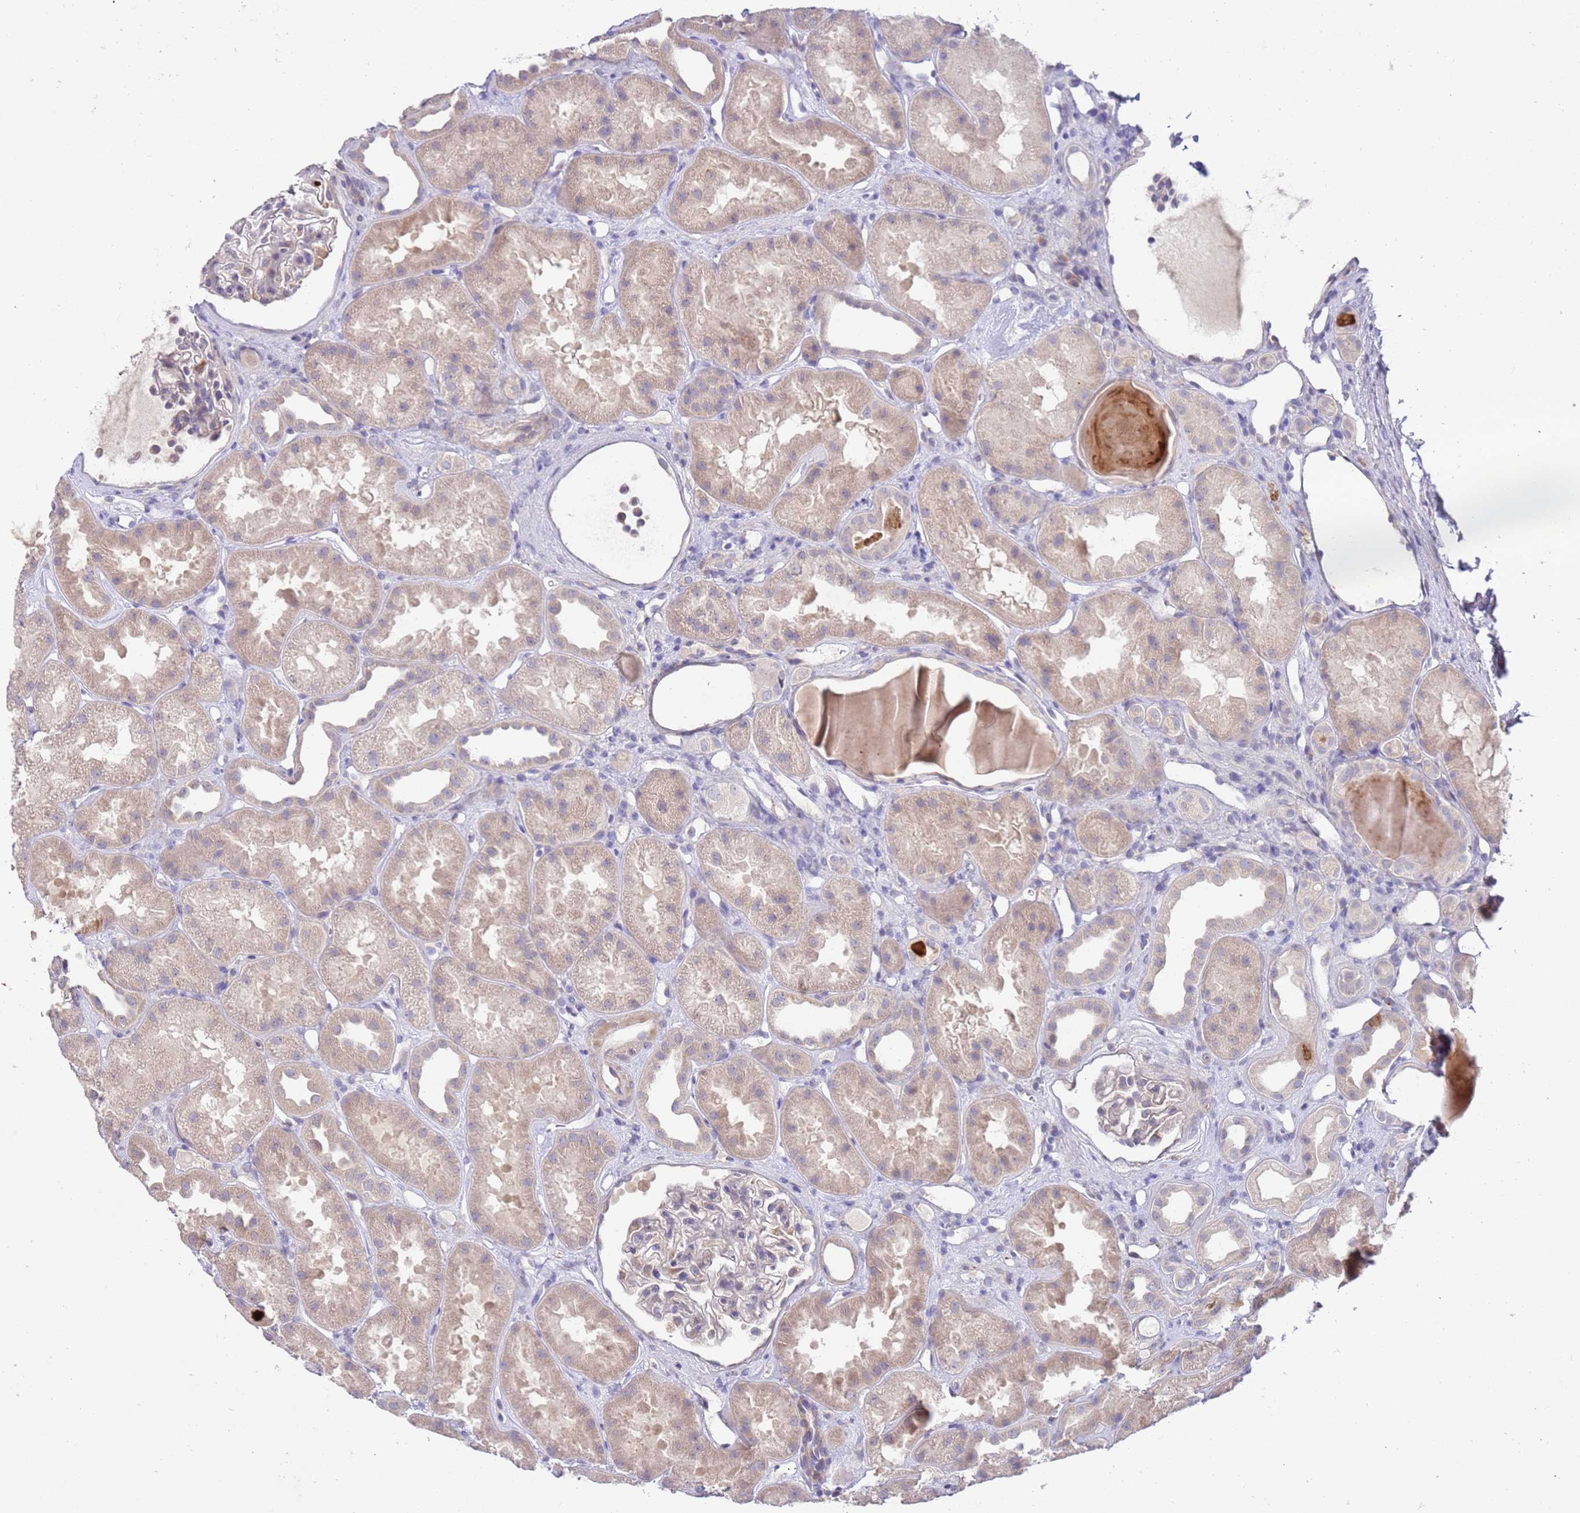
{"staining": {"intensity": "negative", "quantity": "none", "location": "none"}, "tissue": "kidney", "cell_type": "Cells in glomeruli", "image_type": "normal", "snomed": [{"axis": "morphology", "description": "Normal tissue, NOS"}, {"axis": "topography", "description": "Kidney"}], "caption": "Immunohistochemistry image of normal kidney: kidney stained with DAB exhibits no significant protein staining in cells in glomeruli. The staining was performed using DAB (3,3'-diaminobenzidine) to visualize the protein expression in brown, while the nuclei were stained in blue with hematoxylin (Magnification: 20x).", "gene": "NMUR2", "patient": {"sex": "male", "age": 61}}